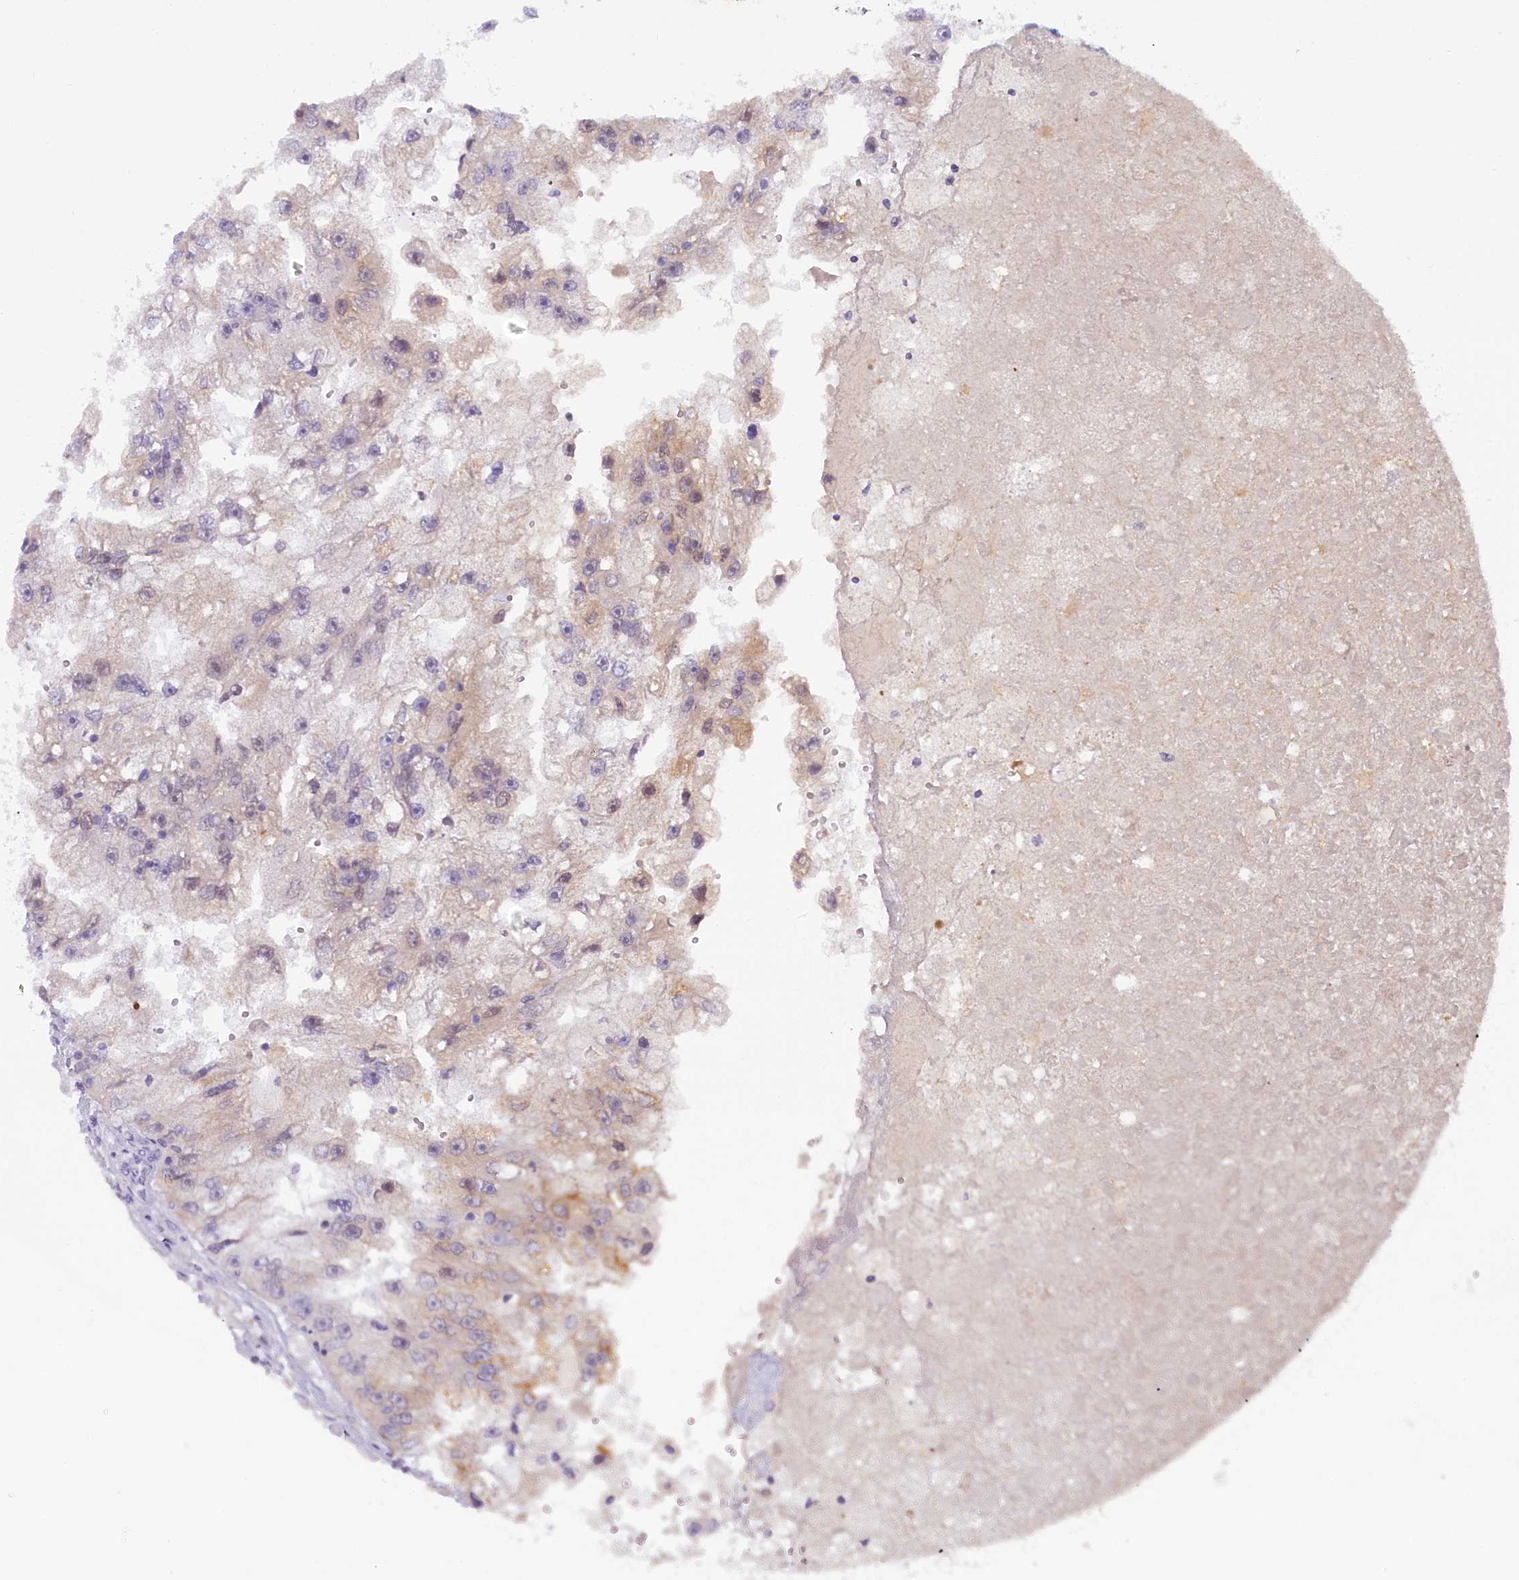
{"staining": {"intensity": "weak", "quantity": "25%-75%", "location": "cytoplasmic/membranous,nuclear"}, "tissue": "renal cancer", "cell_type": "Tumor cells", "image_type": "cancer", "snomed": [{"axis": "morphology", "description": "Adenocarcinoma, NOS"}, {"axis": "topography", "description": "Kidney"}], "caption": "Immunohistochemical staining of renal cancer demonstrates low levels of weak cytoplasmic/membranous and nuclear protein expression in approximately 25%-75% of tumor cells.", "gene": "CRAMP1", "patient": {"sex": "male", "age": 63}}